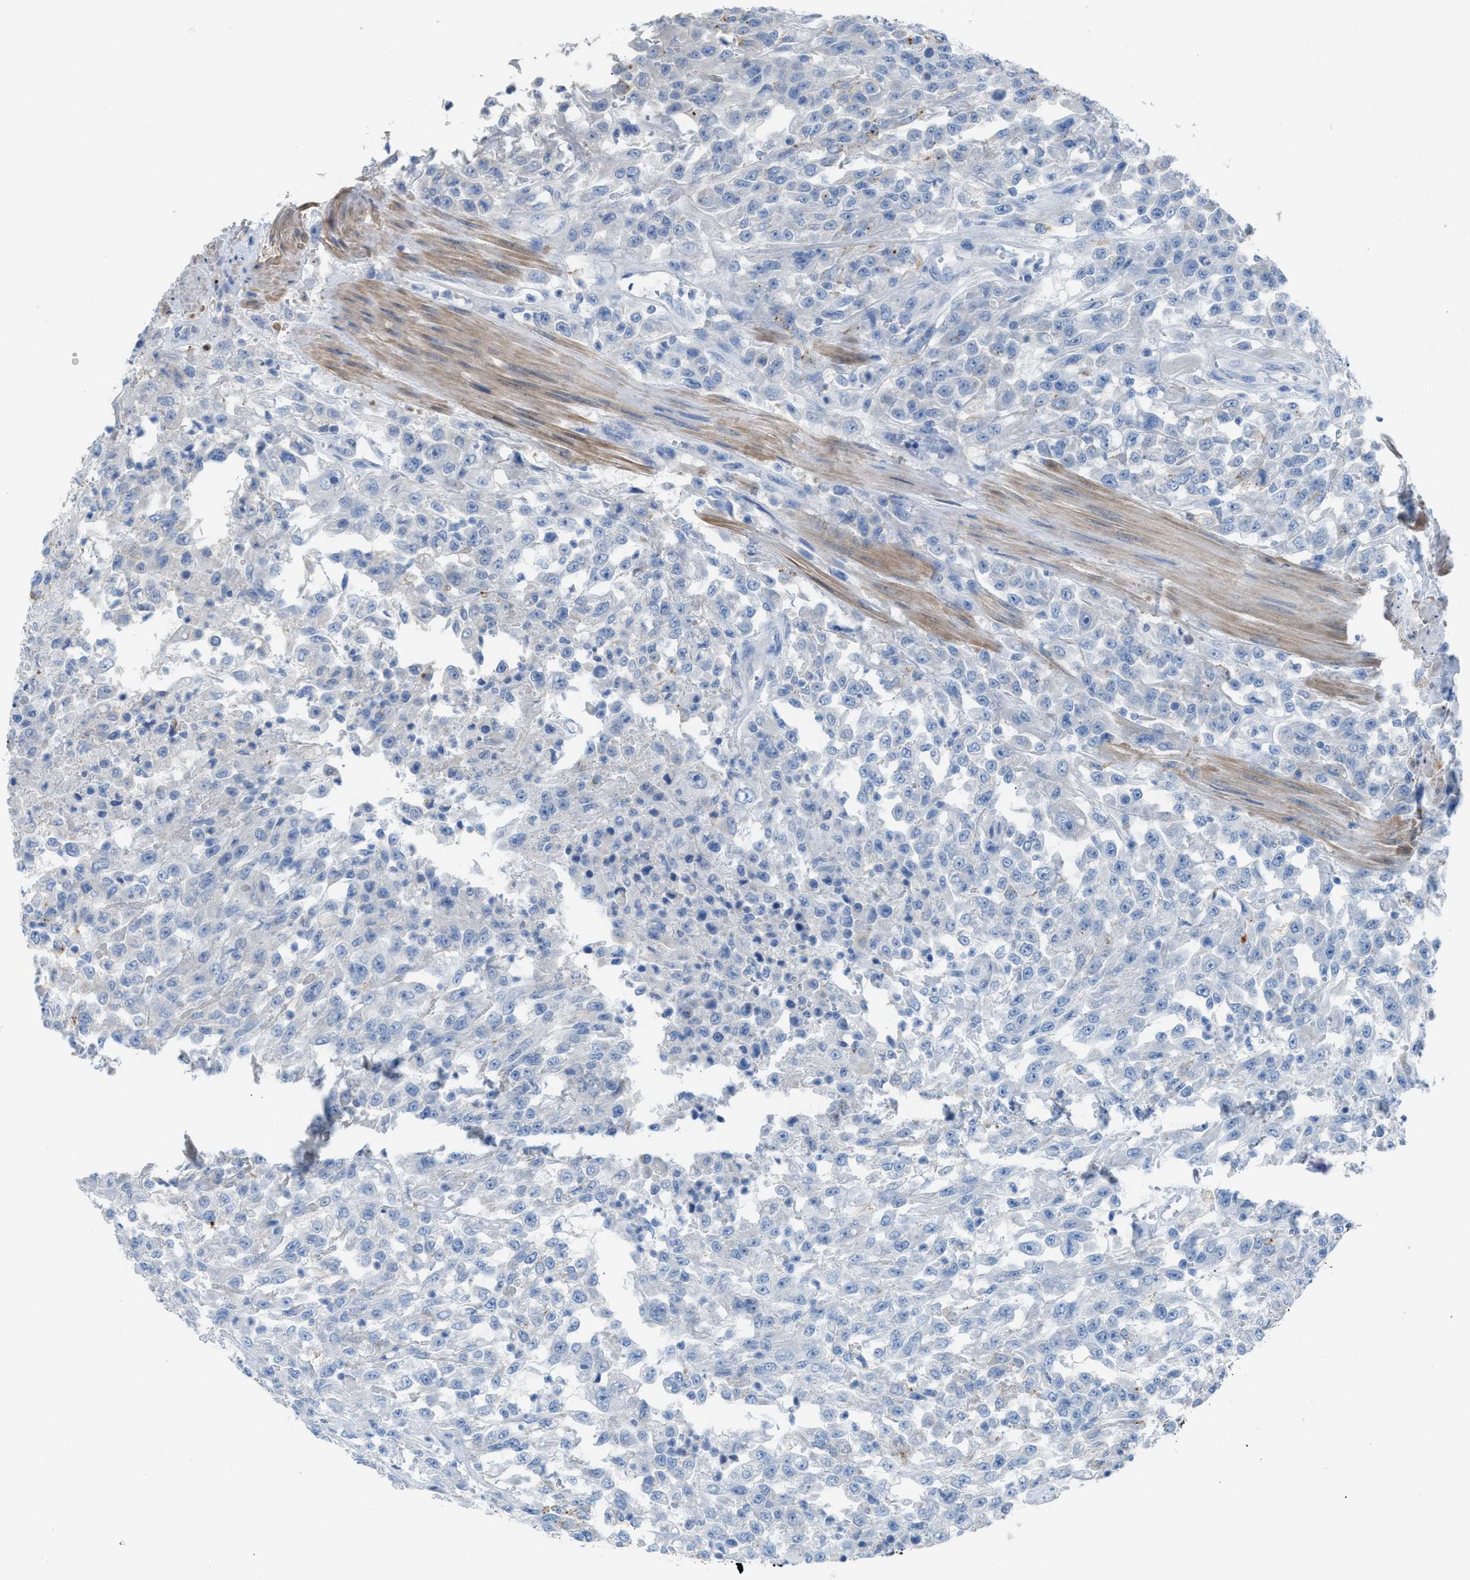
{"staining": {"intensity": "negative", "quantity": "none", "location": "none"}, "tissue": "urothelial cancer", "cell_type": "Tumor cells", "image_type": "cancer", "snomed": [{"axis": "morphology", "description": "Urothelial carcinoma, High grade"}, {"axis": "topography", "description": "Urinary bladder"}], "caption": "Immunohistochemistry of urothelial cancer demonstrates no staining in tumor cells.", "gene": "ASPA", "patient": {"sex": "male", "age": 46}}